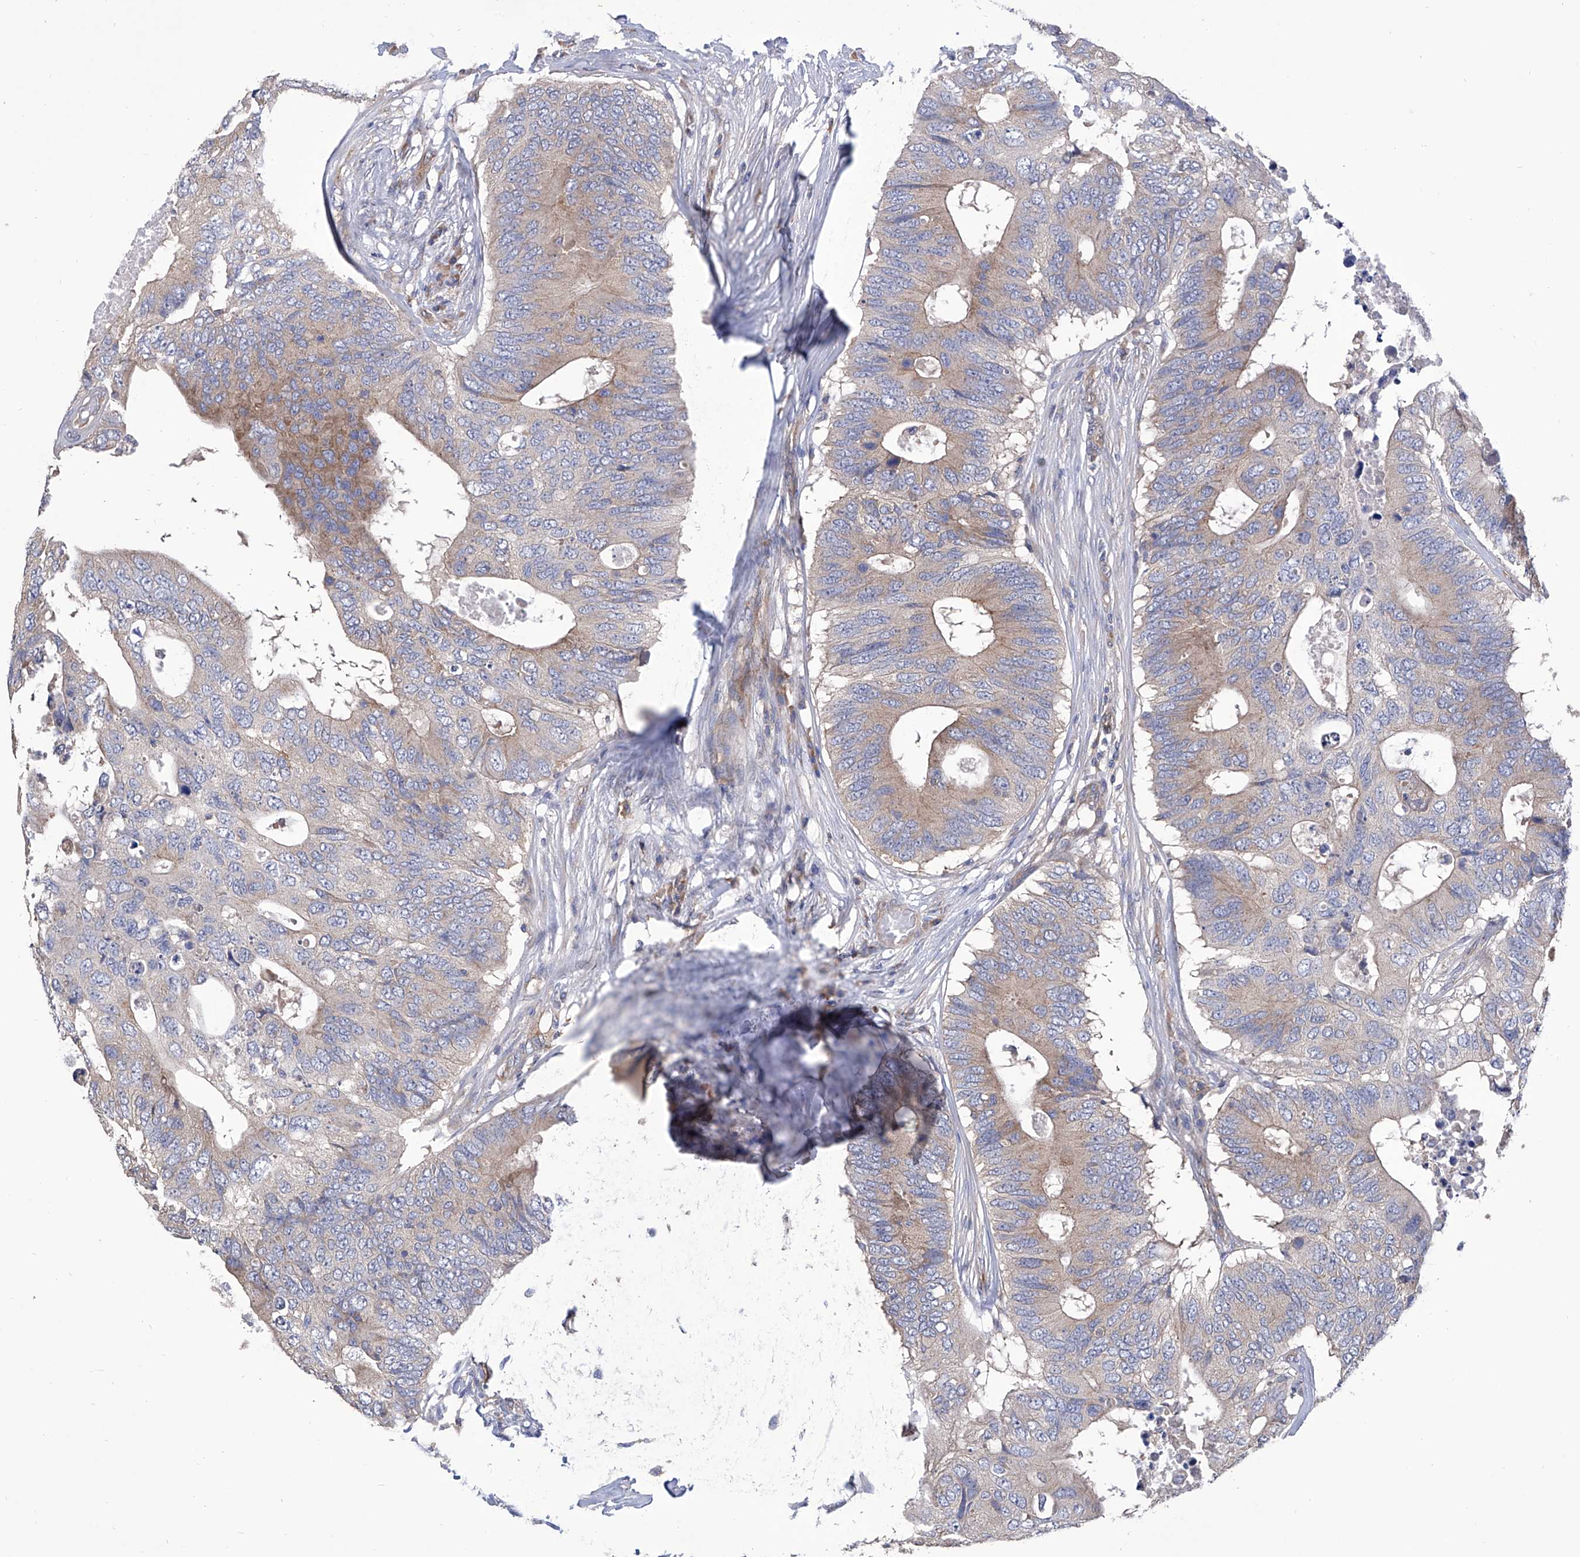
{"staining": {"intensity": "weak", "quantity": "25%-75%", "location": "cytoplasmic/membranous"}, "tissue": "colorectal cancer", "cell_type": "Tumor cells", "image_type": "cancer", "snomed": [{"axis": "morphology", "description": "Adenocarcinoma, NOS"}, {"axis": "topography", "description": "Colon"}], "caption": "High-power microscopy captured an immunohistochemistry (IHC) photomicrograph of adenocarcinoma (colorectal), revealing weak cytoplasmic/membranous expression in about 25%-75% of tumor cells.", "gene": "TJAP1", "patient": {"sex": "male", "age": 71}}